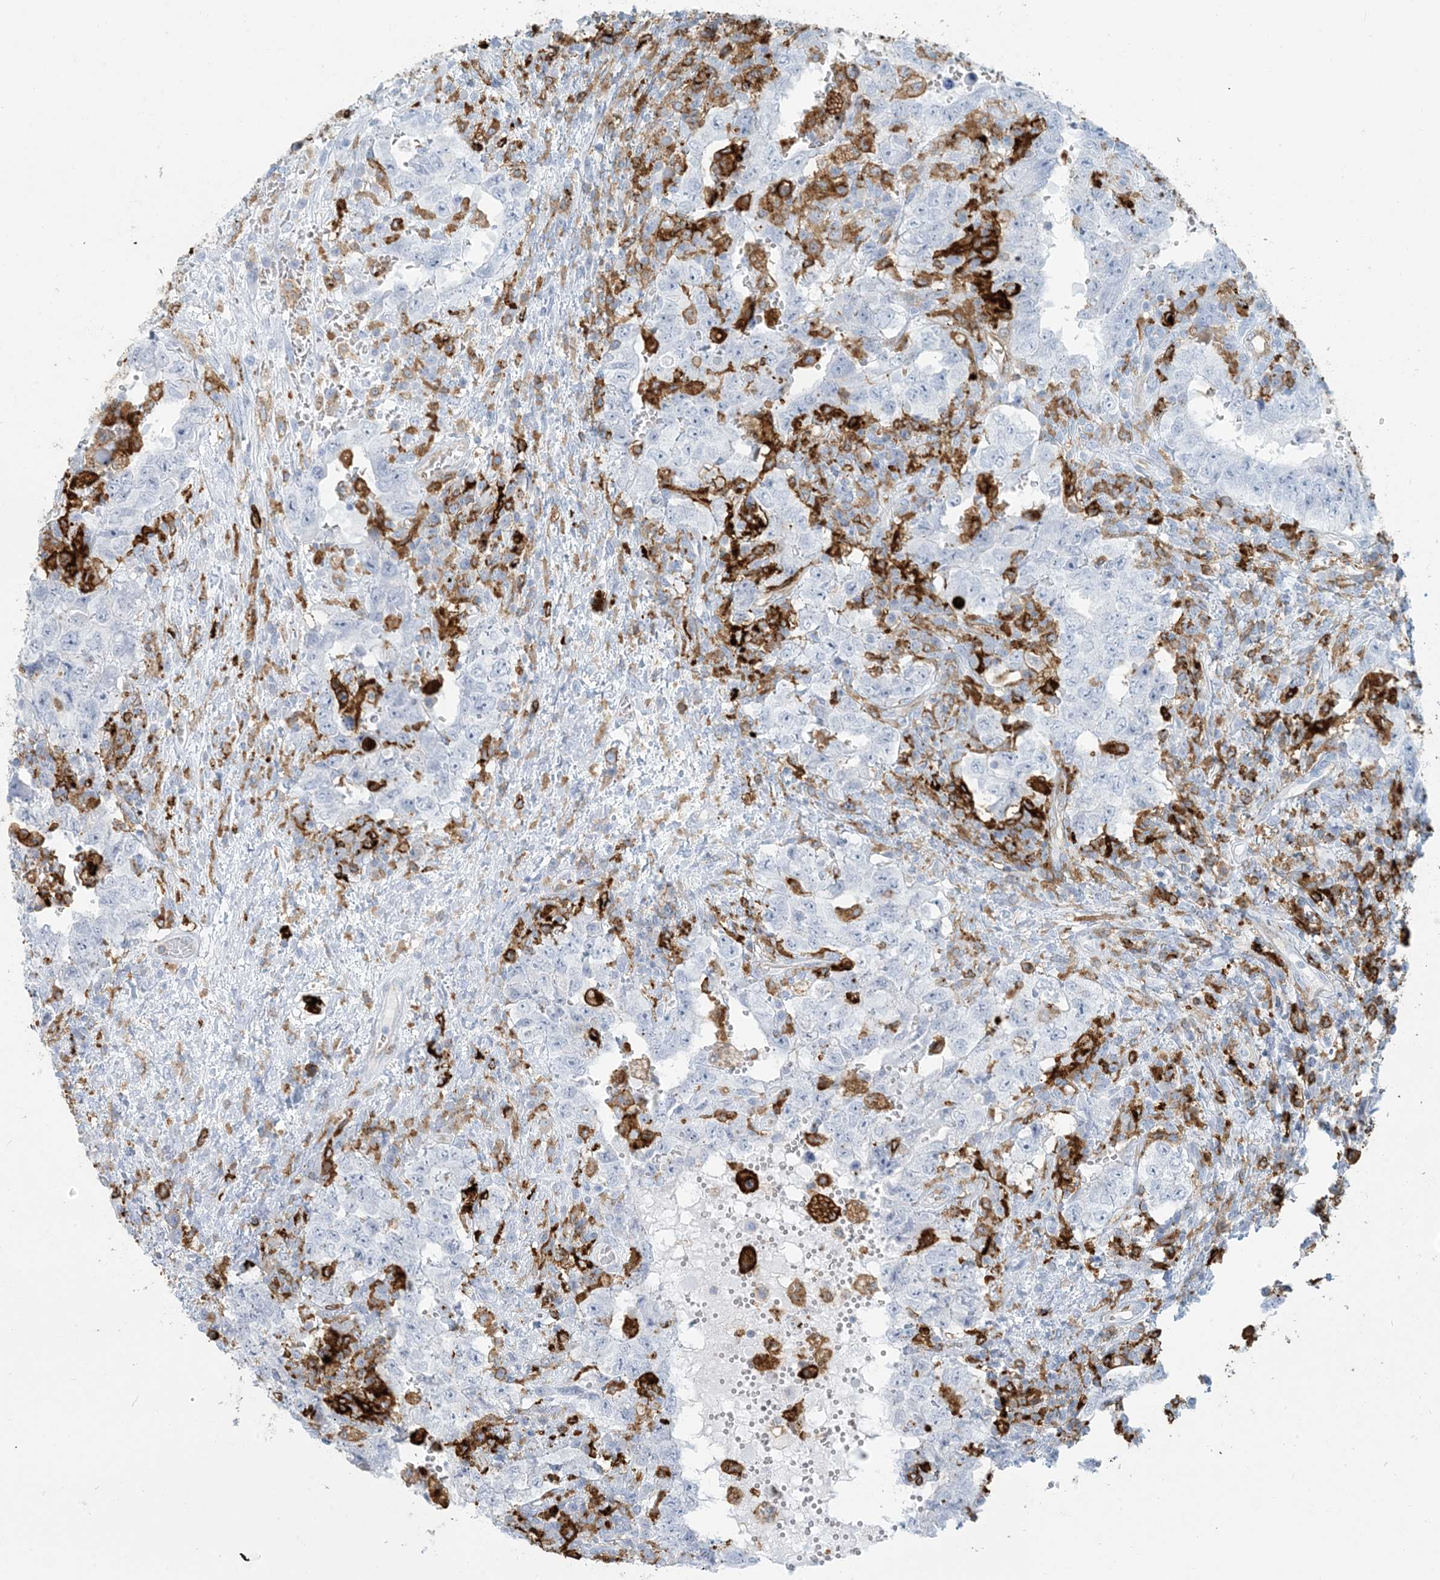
{"staining": {"intensity": "negative", "quantity": "none", "location": "none"}, "tissue": "testis cancer", "cell_type": "Tumor cells", "image_type": "cancer", "snomed": [{"axis": "morphology", "description": "Carcinoma, Embryonal, NOS"}, {"axis": "topography", "description": "Testis"}], "caption": "This micrograph is of testis cancer stained with immunohistochemistry (IHC) to label a protein in brown with the nuclei are counter-stained blue. There is no staining in tumor cells.", "gene": "HLA-DRB1", "patient": {"sex": "male", "age": 26}}